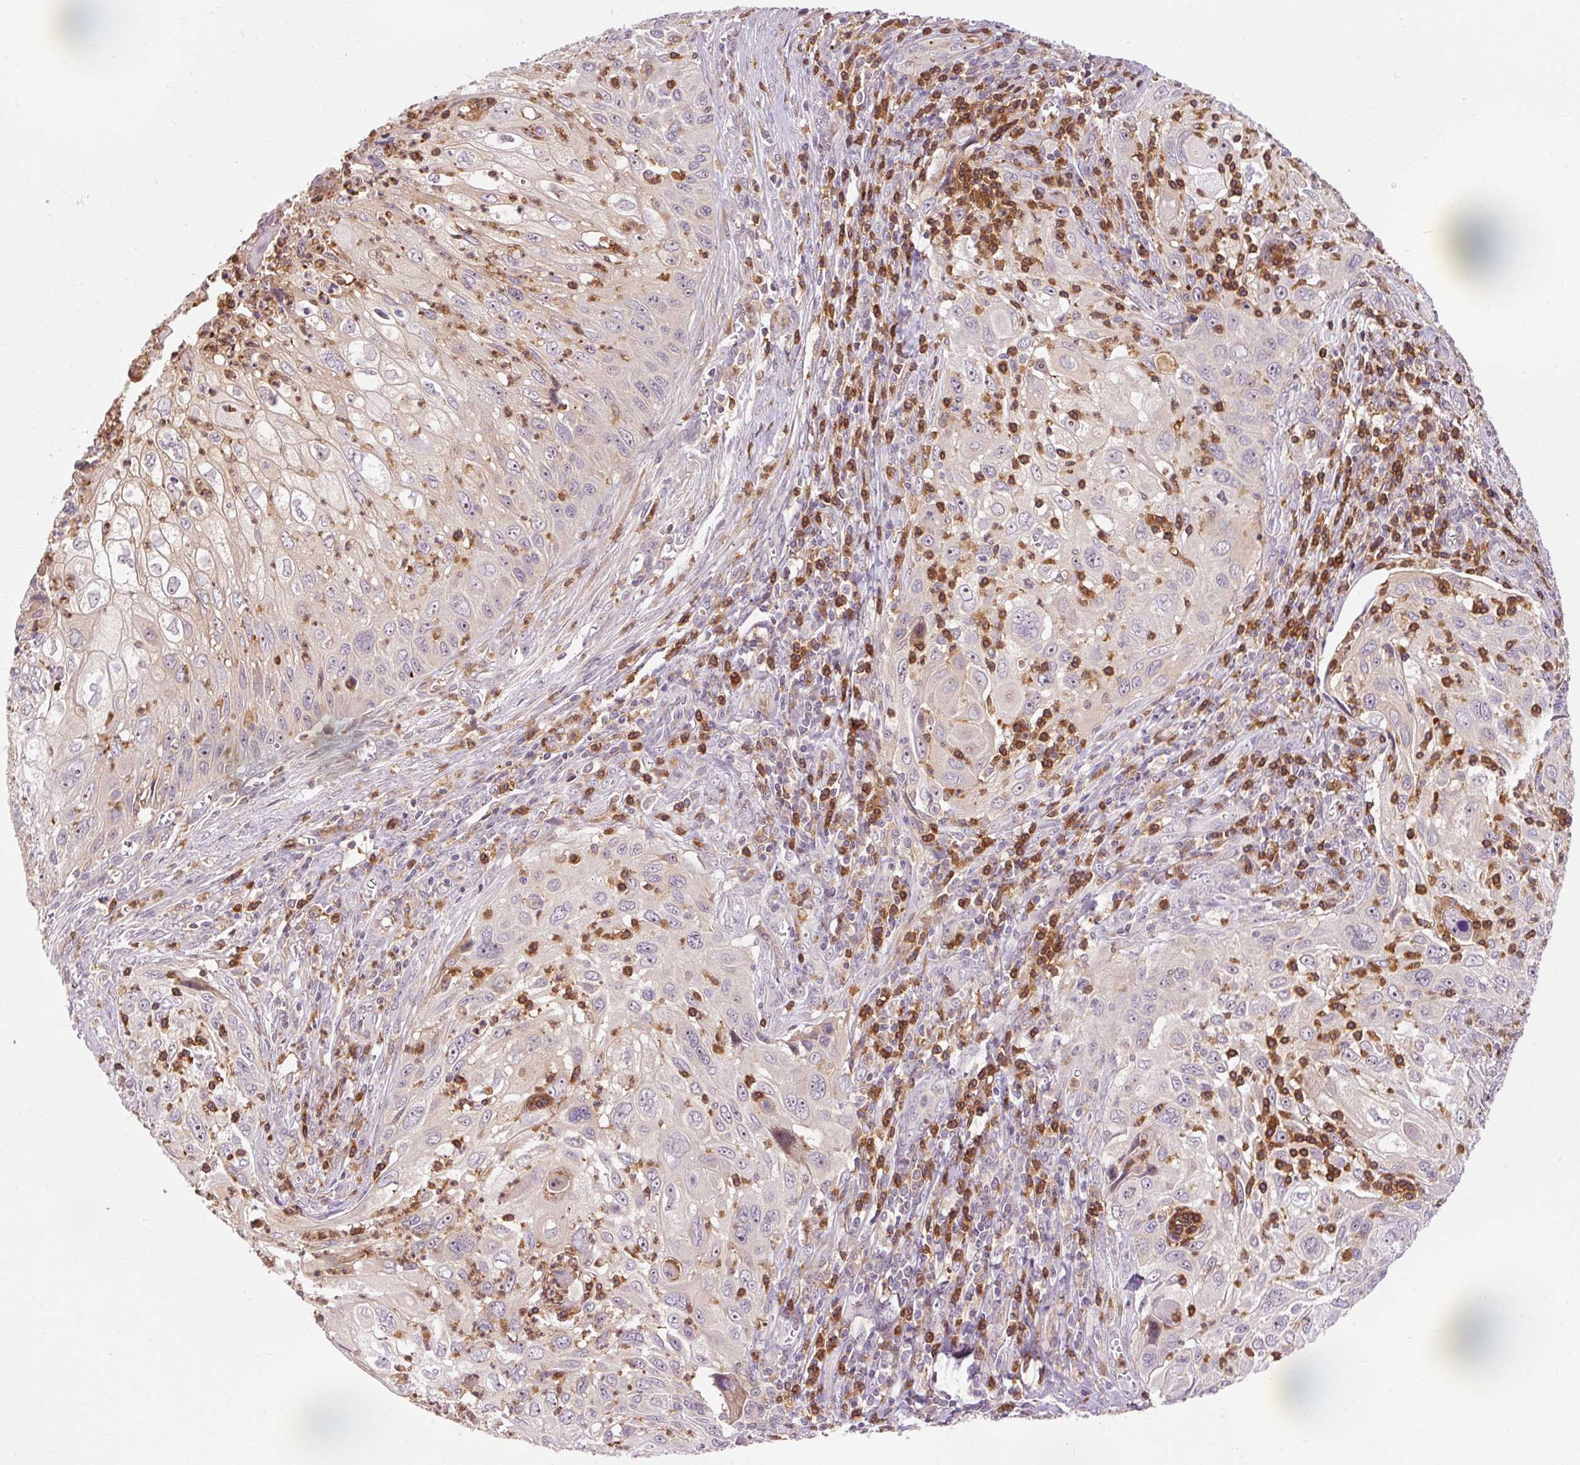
{"staining": {"intensity": "negative", "quantity": "none", "location": "none"}, "tissue": "cervical cancer", "cell_type": "Tumor cells", "image_type": "cancer", "snomed": [{"axis": "morphology", "description": "Squamous cell carcinoma, NOS"}, {"axis": "topography", "description": "Cervix"}], "caption": "Immunohistochemistry of human cervical squamous cell carcinoma exhibits no expression in tumor cells. Nuclei are stained in blue.", "gene": "CEBPZ", "patient": {"sex": "female", "age": 70}}